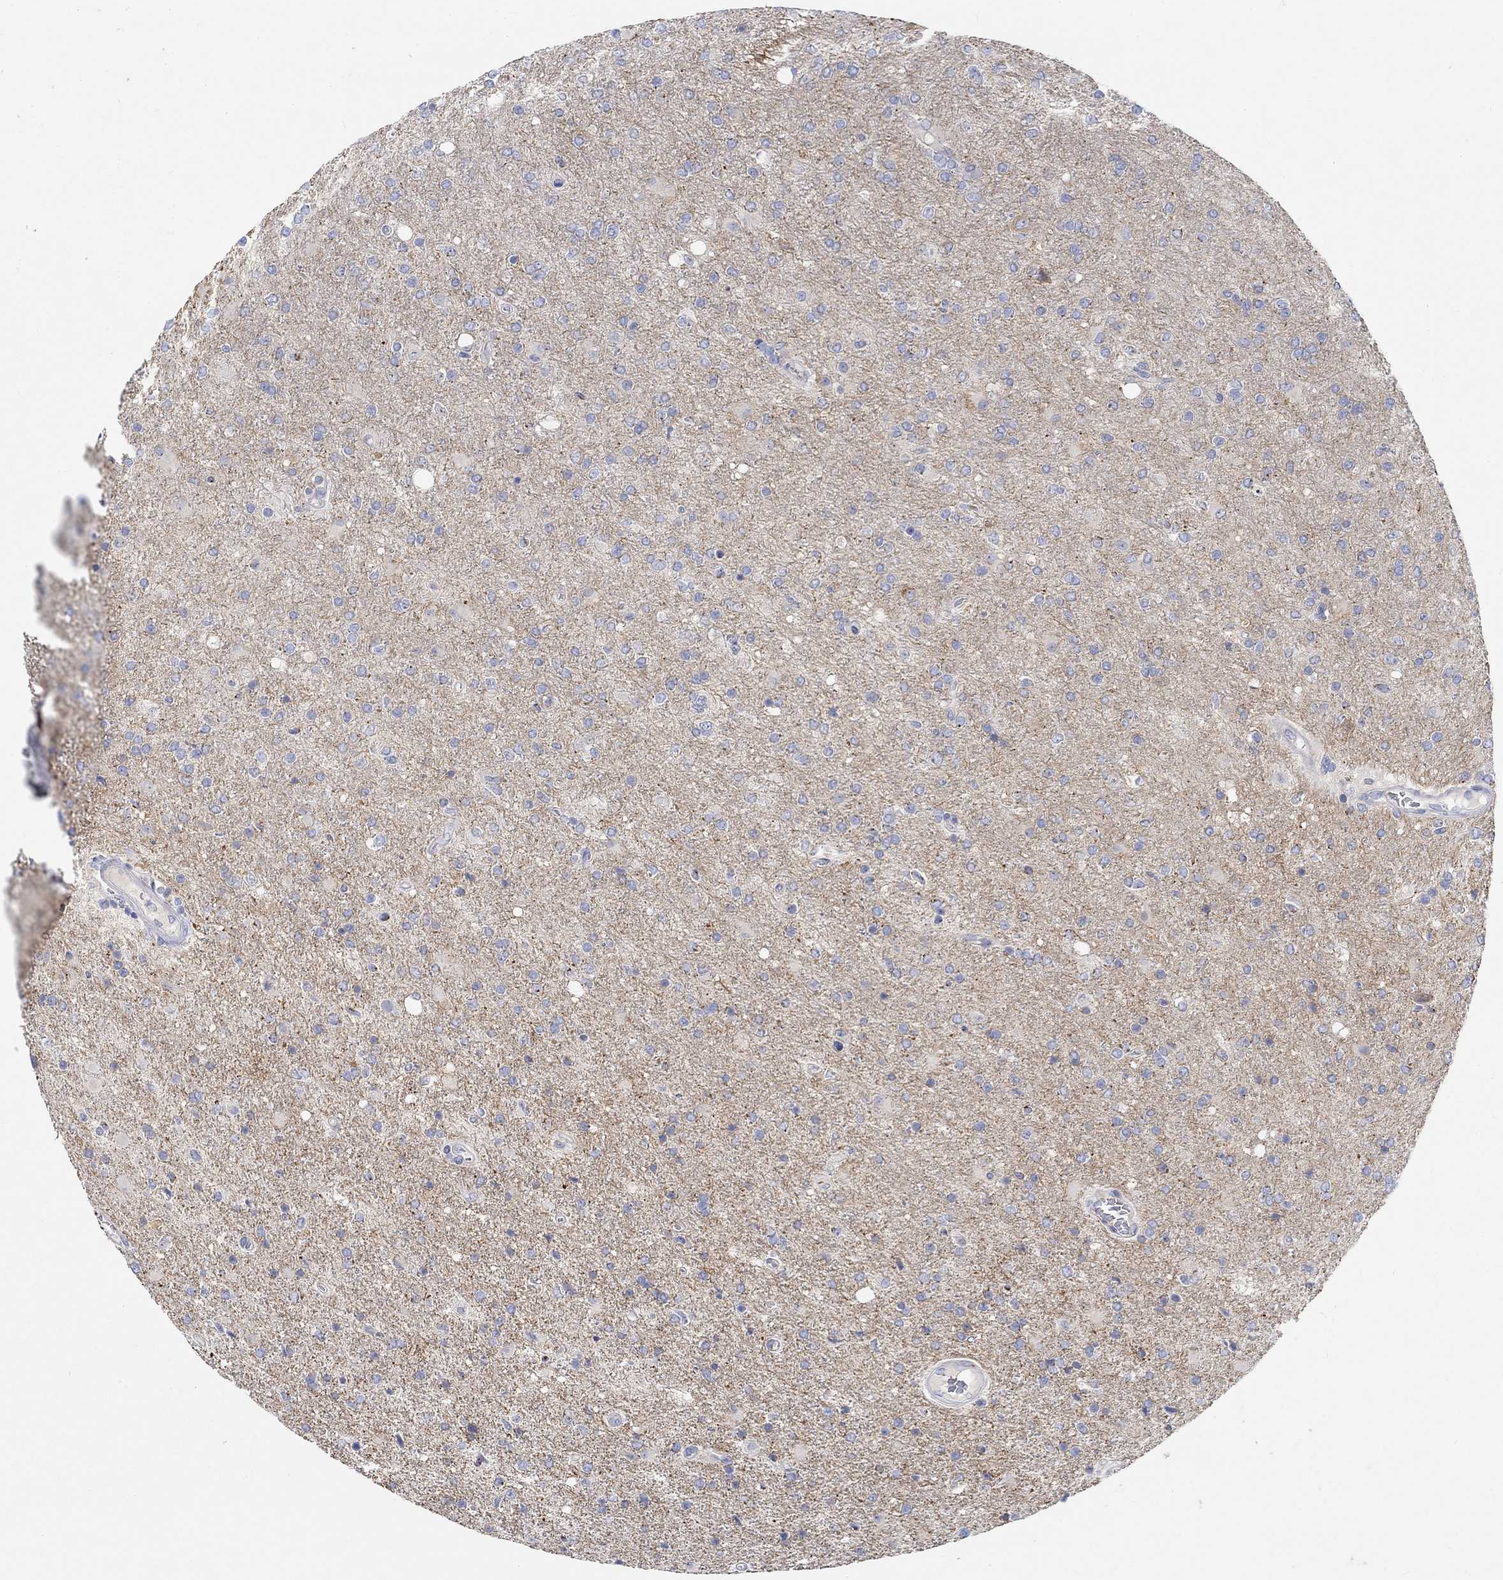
{"staining": {"intensity": "negative", "quantity": "none", "location": "none"}, "tissue": "glioma", "cell_type": "Tumor cells", "image_type": "cancer", "snomed": [{"axis": "morphology", "description": "Glioma, malignant, High grade"}, {"axis": "topography", "description": "Cerebral cortex"}], "caption": "The micrograph displays no staining of tumor cells in glioma. Nuclei are stained in blue.", "gene": "NAV3", "patient": {"sex": "male", "age": 70}}